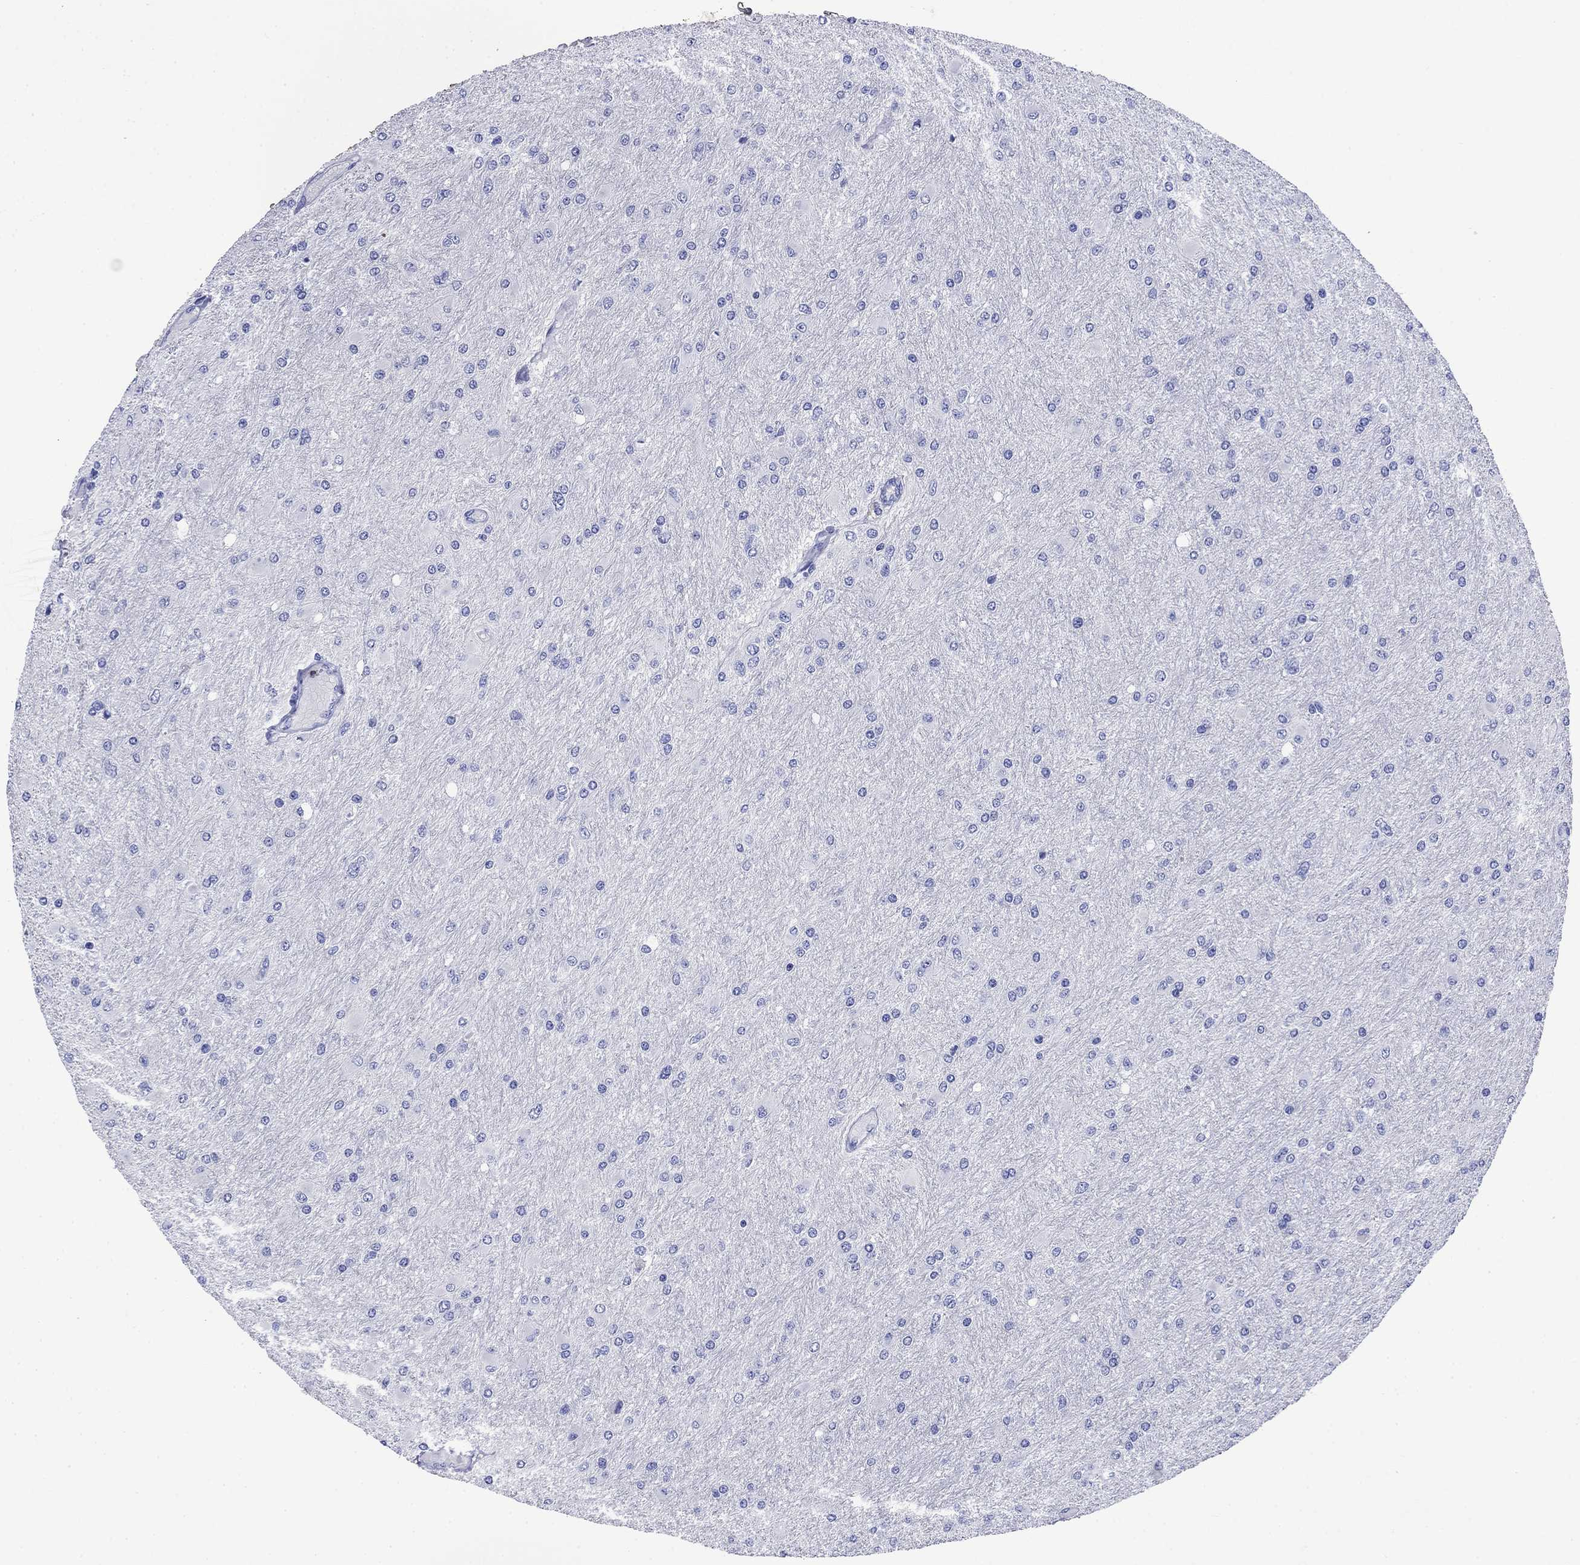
{"staining": {"intensity": "negative", "quantity": "none", "location": "none"}, "tissue": "glioma", "cell_type": "Tumor cells", "image_type": "cancer", "snomed": [{"axis": "morphology", "description": "Glioma, malignant, High grade"}, {"axis": "topography", "description": "Cerebral cortex"}], "caption": "Immunohistochemistry (IHC) of human glioma displays no expression in tumor cells. (DAB immunohistochemistry (IHC) with hematoxylin counter stain).", "gene": "TFR2", "patient": {"sex": "female", "age": 36}}